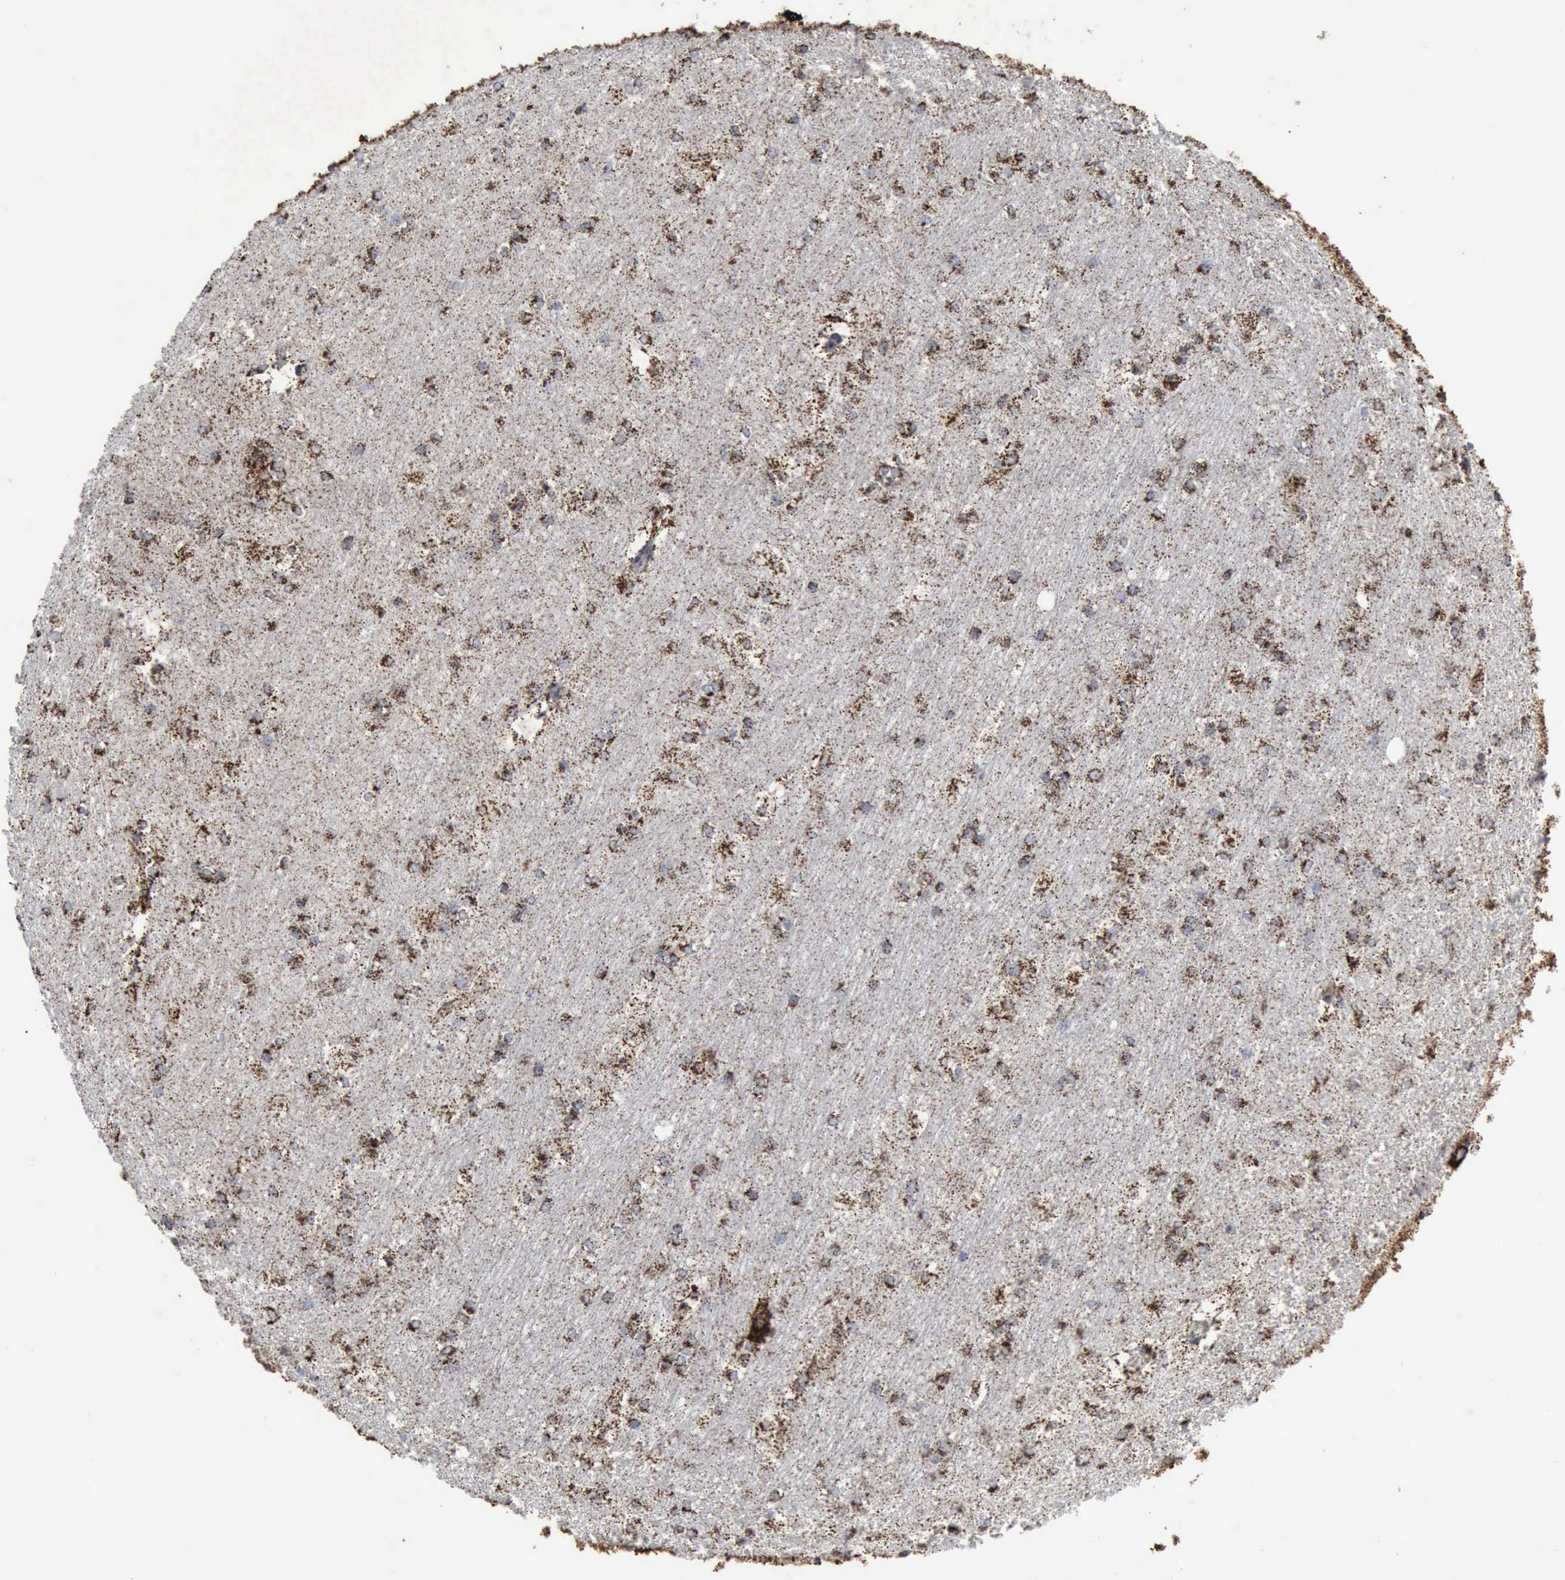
{"staining": {"intensity": "strong", "quantity": ">75%", "location": "cytoplasmic/membranous"}, "tissue": "hippocampus", "cell_type": "Glial cells", "image_type": "normal", "snomed": [{"axis": "morphology", "description": "Normal tissue, NOS"}, {"axis": "topography", "description": "Hippocampus"}], "caption": "IHC (DAB) staining of normal hippocampus demonstrates strong cytoplasmic/membranous protein staining in about >75% of glial cells. (DAB (3,3'-diaminobenzidine) = brown stain, brightfield microscopy at high magnification).", "gene": "ACO2", "patient": {"sex": "female", "age": 19}}